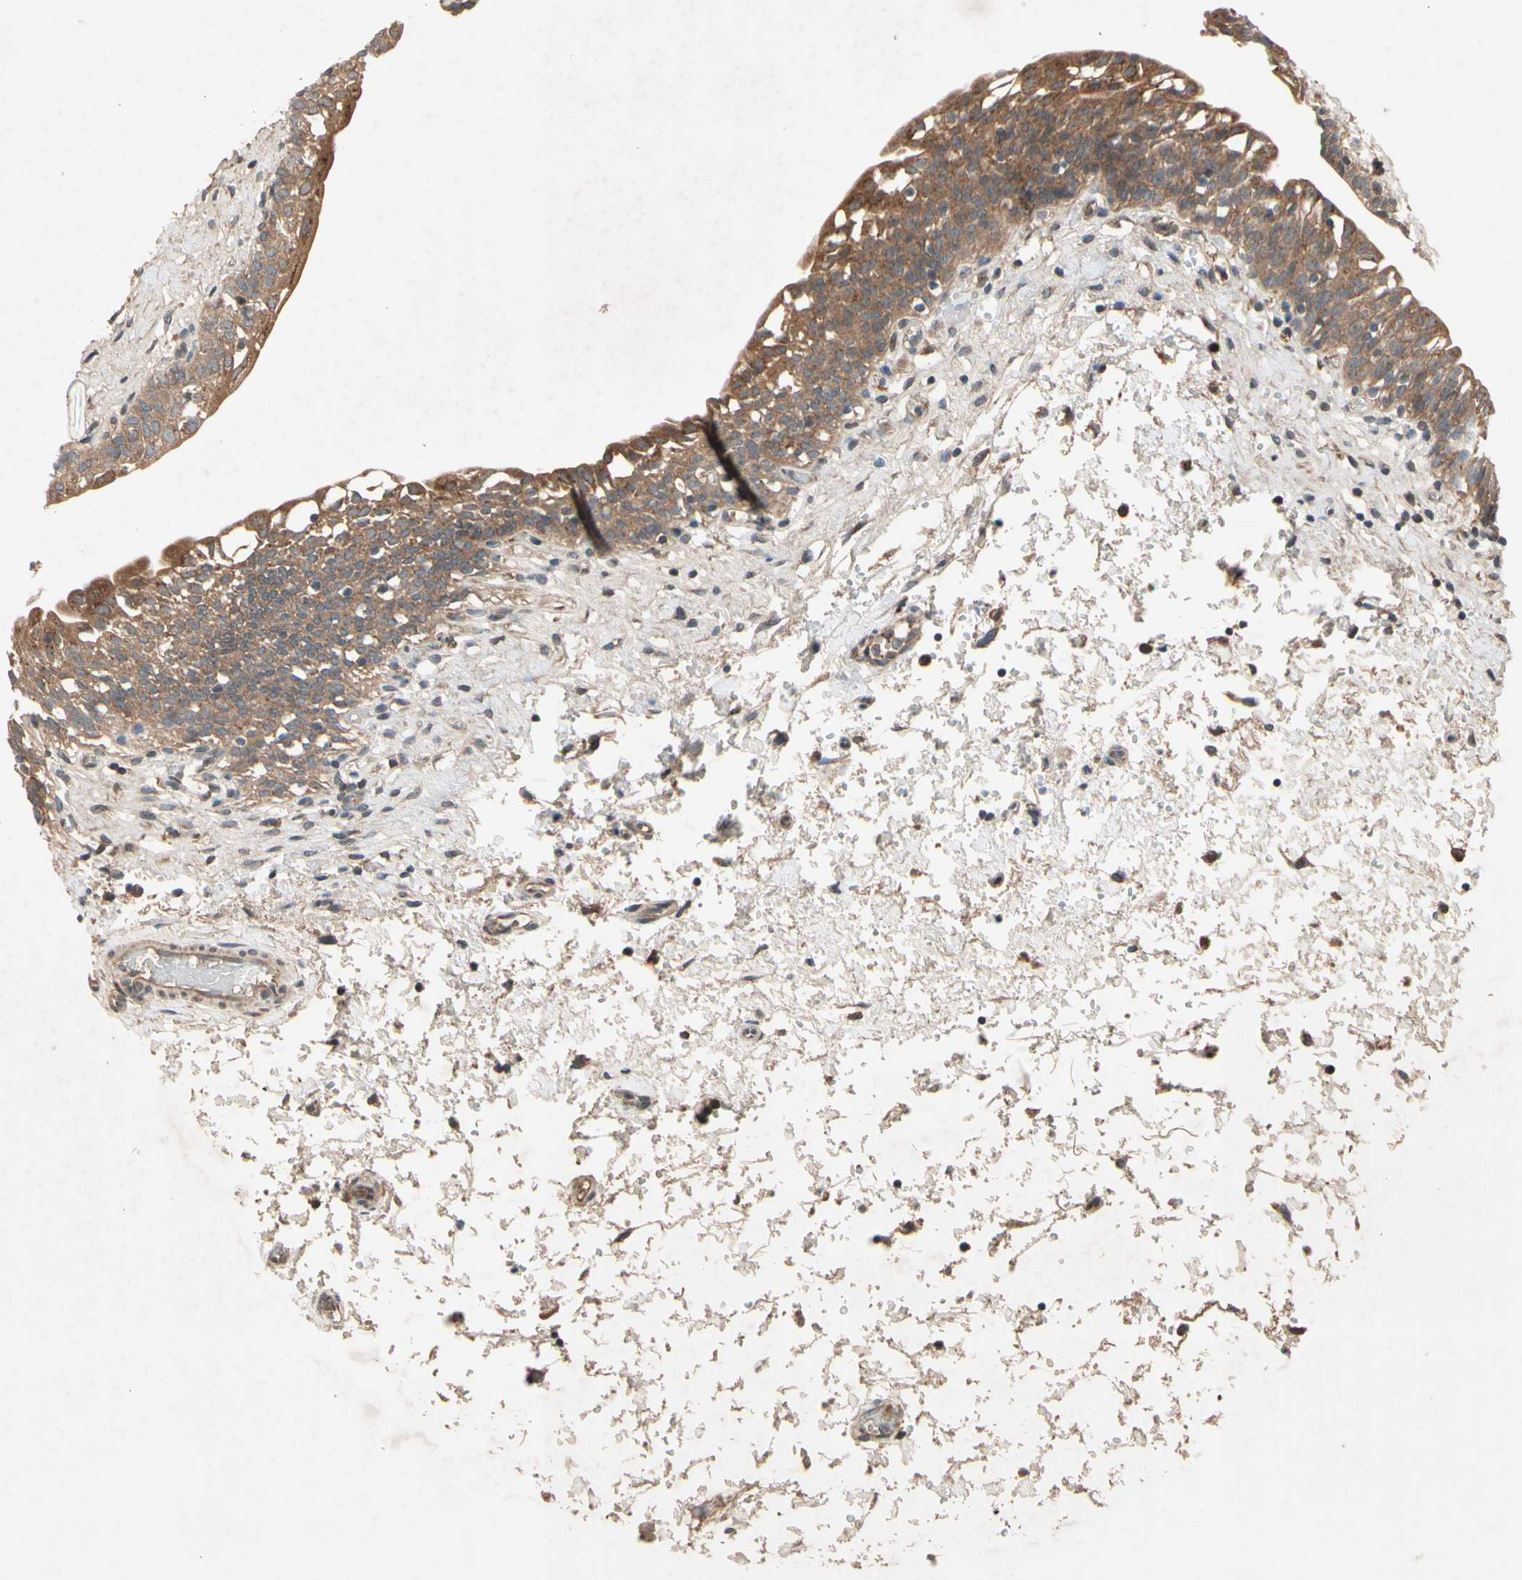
{"staining": {"intensity": "moderate", "quantity": ">75%", "location": "cytoplasmic/membranous"}, "tissue": "urinary bladder", "cell_type": "Urothelial cells", "image_type": "normal", "snomed": [{"axis": "morphology", "description": "Normal tissue, NOS"}, {"axis": "topography", "description": "Urinary bladder"}], "caption": "A brown stain labels moderate cytoplasmic/membranous expression of a protein in urothelial cells of unremarkable urinary bladder.", "gene": "NSF", "patient": {"sex": "male", "age": 55}}